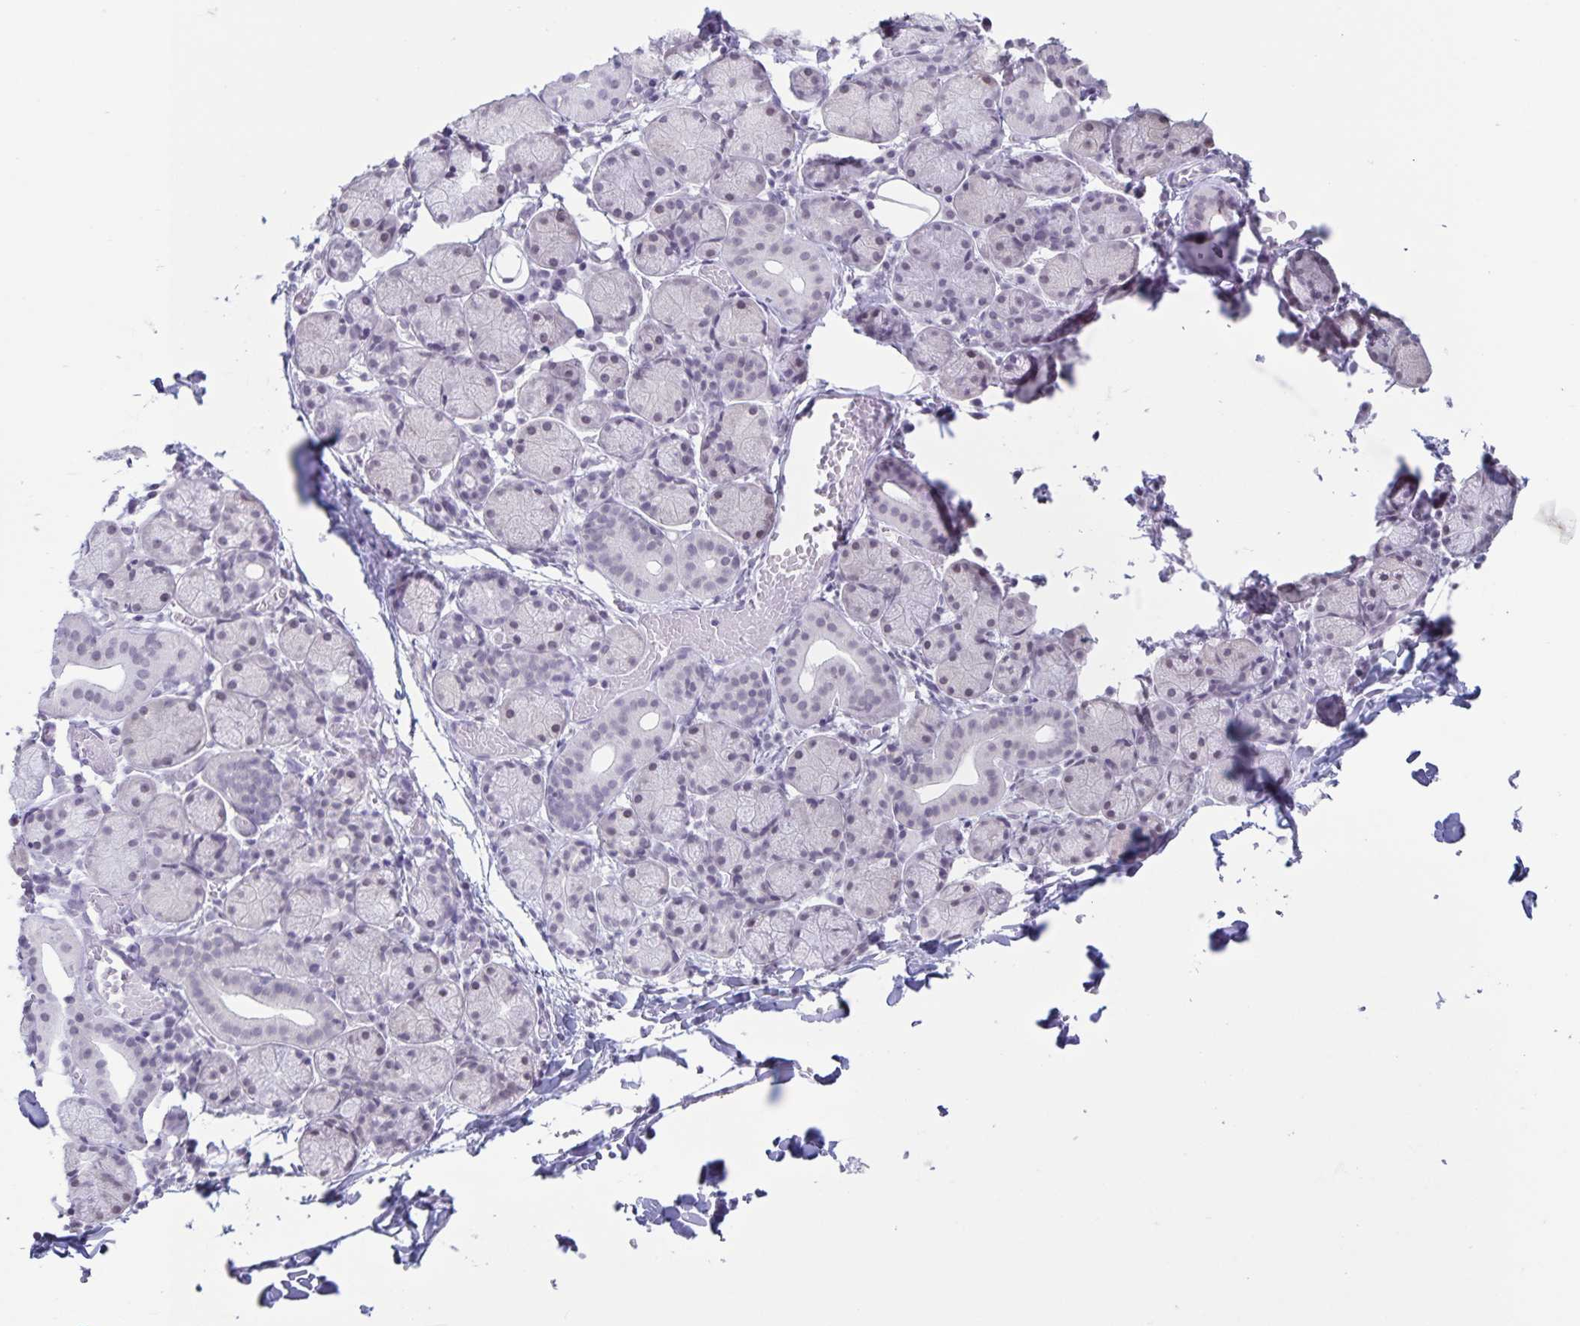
{"staining": {"intensity": "negative", "quantity": "none", "location": "none"}, "tissue": "salivary gland", "cell_type": "Glandular cells", "image_type": "normal", "snomed": [{"axis": "morphology", "description": "Normal tissue, NOS"}, {"axis": "topography", "description": "Salivary gland"}], "caption": "This is an immunohistochemistry (IHC) photomicrograph of unremarkable human salivary gland. There is no expression in glandular cells.", "gene": "LCE6A", "patient": {"sex": "female", "age": 24}}